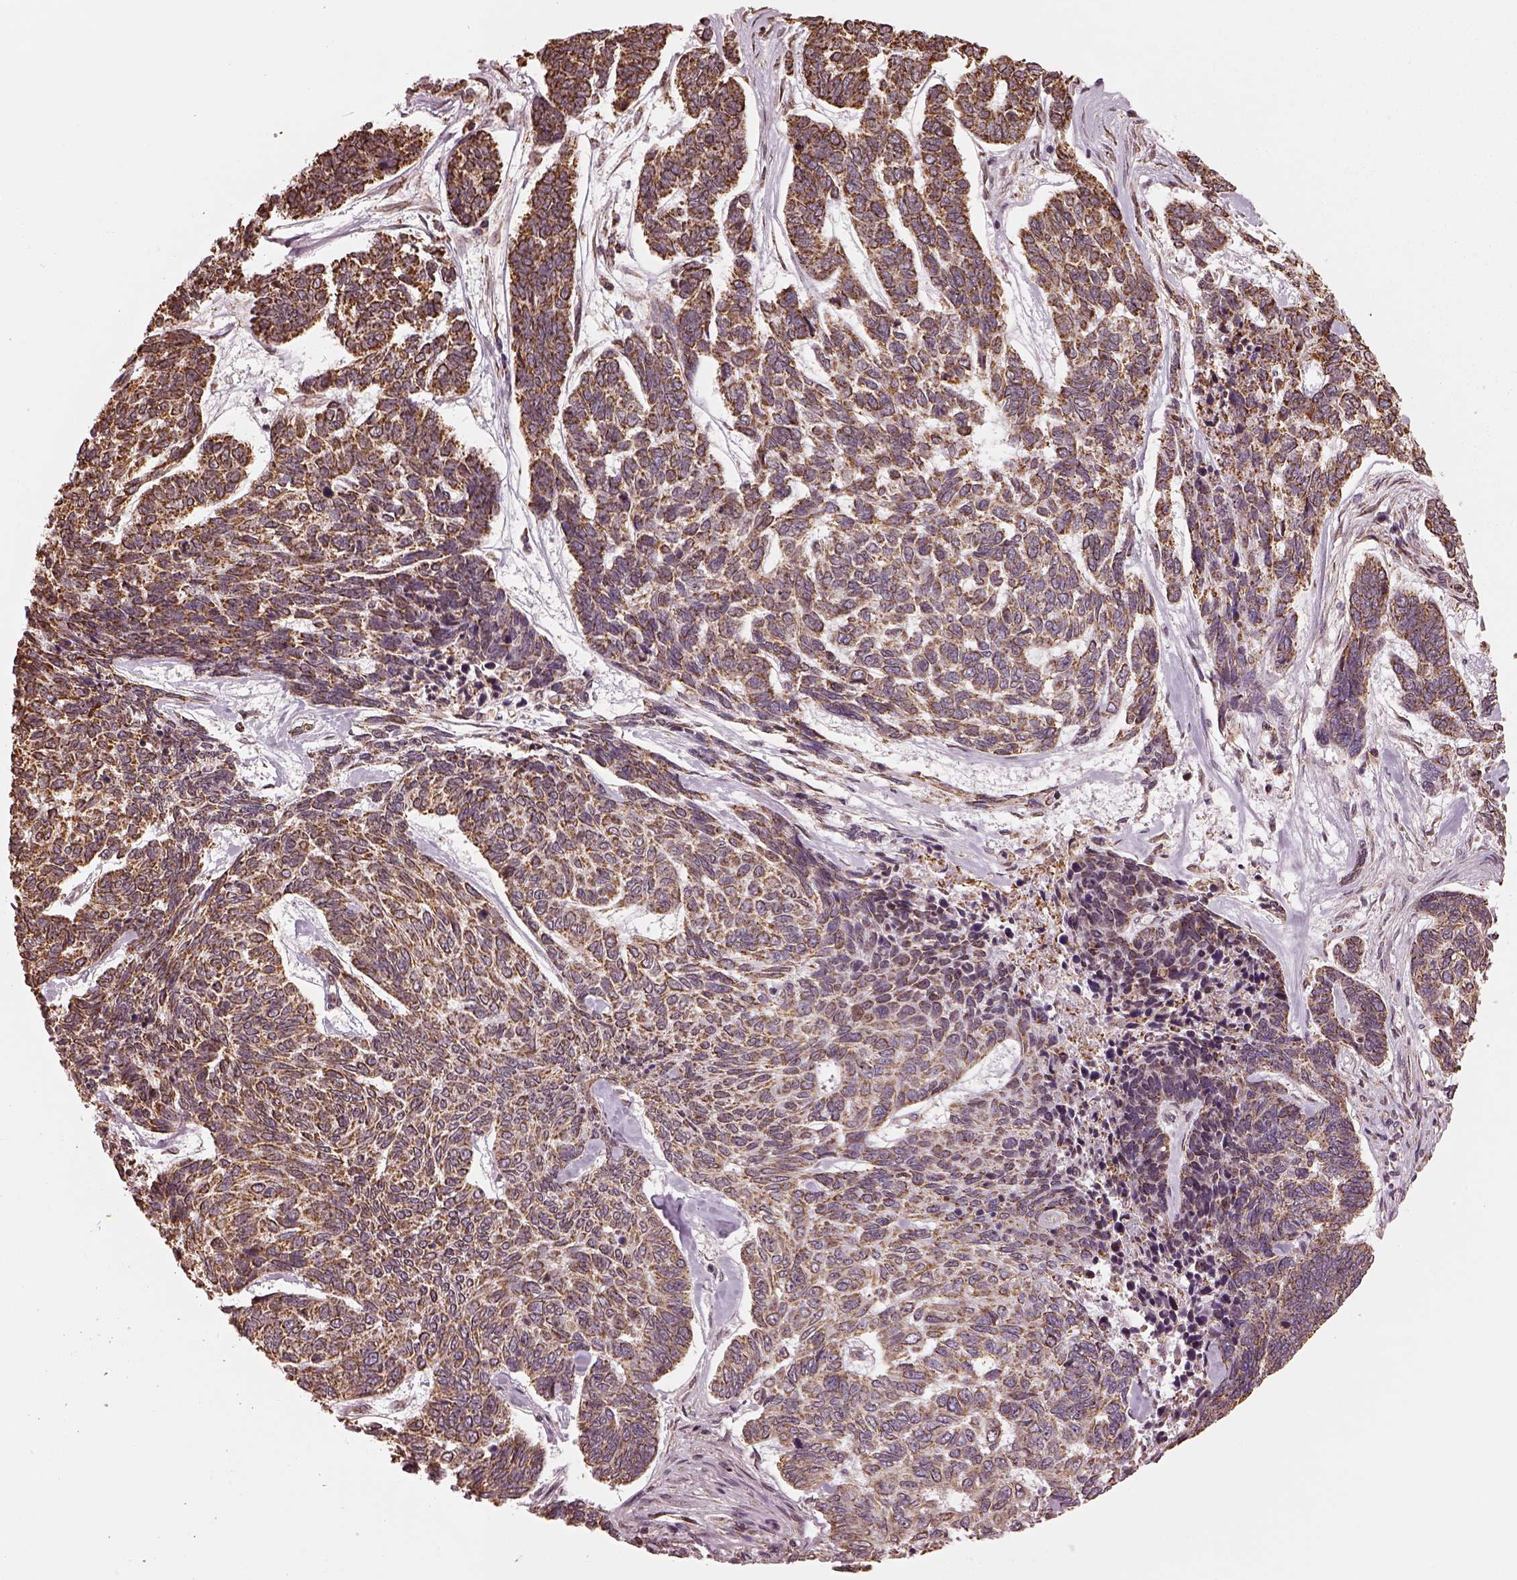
{"staining": {"intensity": "strong", "quantity": ">75%", "location": "cytoplasmic/membranous"}, "tissue": "skin cancer", "cell_type": "Tumor cells", "image_type": "cancer", "snomed": [{"axis": "morphology", "description": "Basal cell carcinoma"}, {"axis": "topography", "description": "Skin"}], "caption": "The immunohistochemical stain labels strong cytoplasmic/membranous expression in tumor cells of skin cancer (basal cell carcinoma) tissue.", "gene": "ACOT2", "patient": {"sex": "female", "age": 65}}